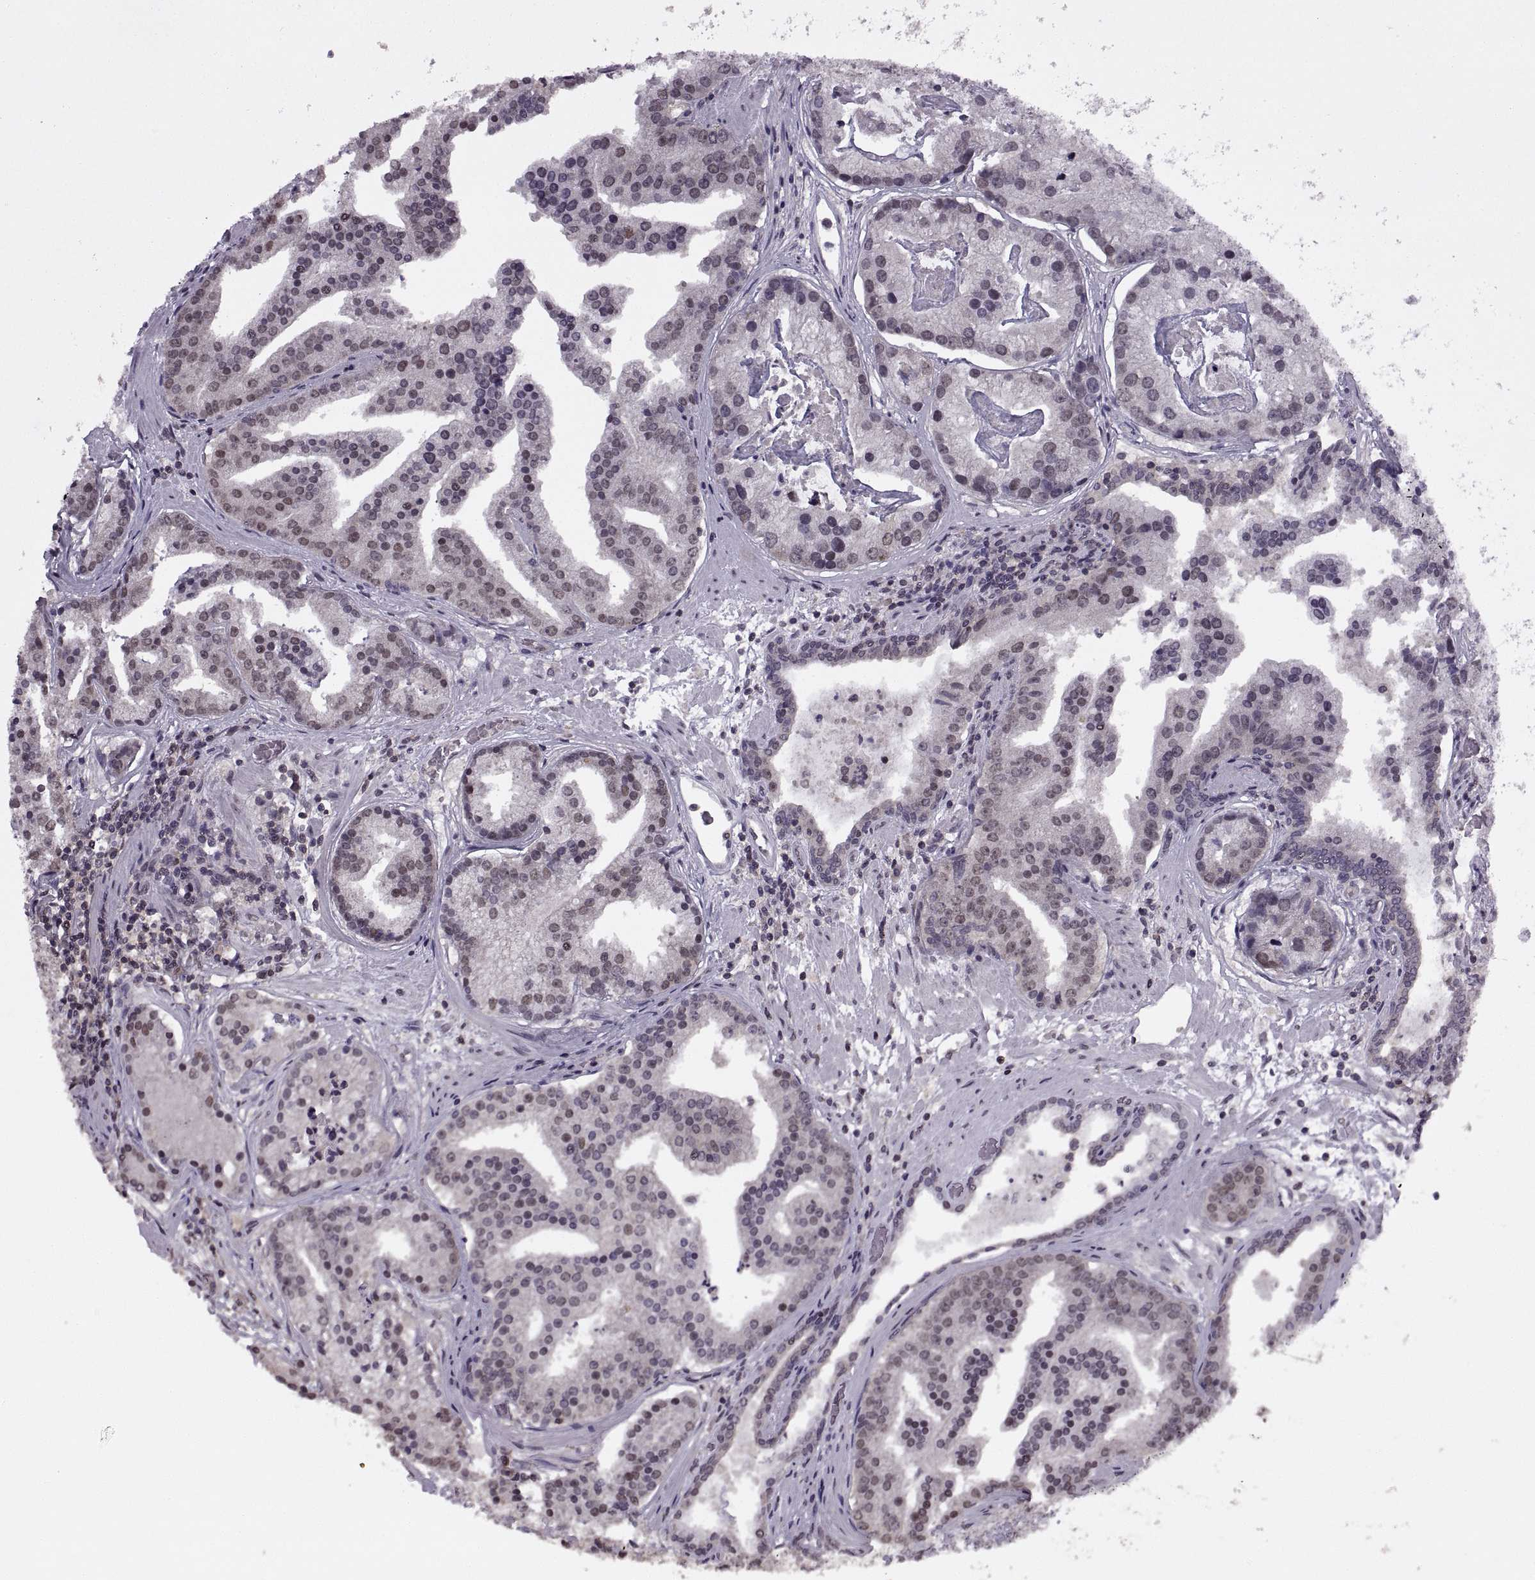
{"staining": {"intensity": "weak", "quantity": "<25%", "location": "nuclear"}, "tissue": "prostate cancer", "cell_type": "Tumor cells", "image_type": "cancer", "snomed": [{"axis": "morphology", "description": "Adenocarcinoma, NOS"}, {"axis": "topography", "description": "Prostate and seminal vesicle, NOS"}, {"axis": "topography", "description": "Prostate"}], "caption": "Tumor cells show no significant positivity in prostate cancer. (DAB IHC, high magnification).", "gene": "INTS3", "patient": {"sex": "male", "age": 44}}